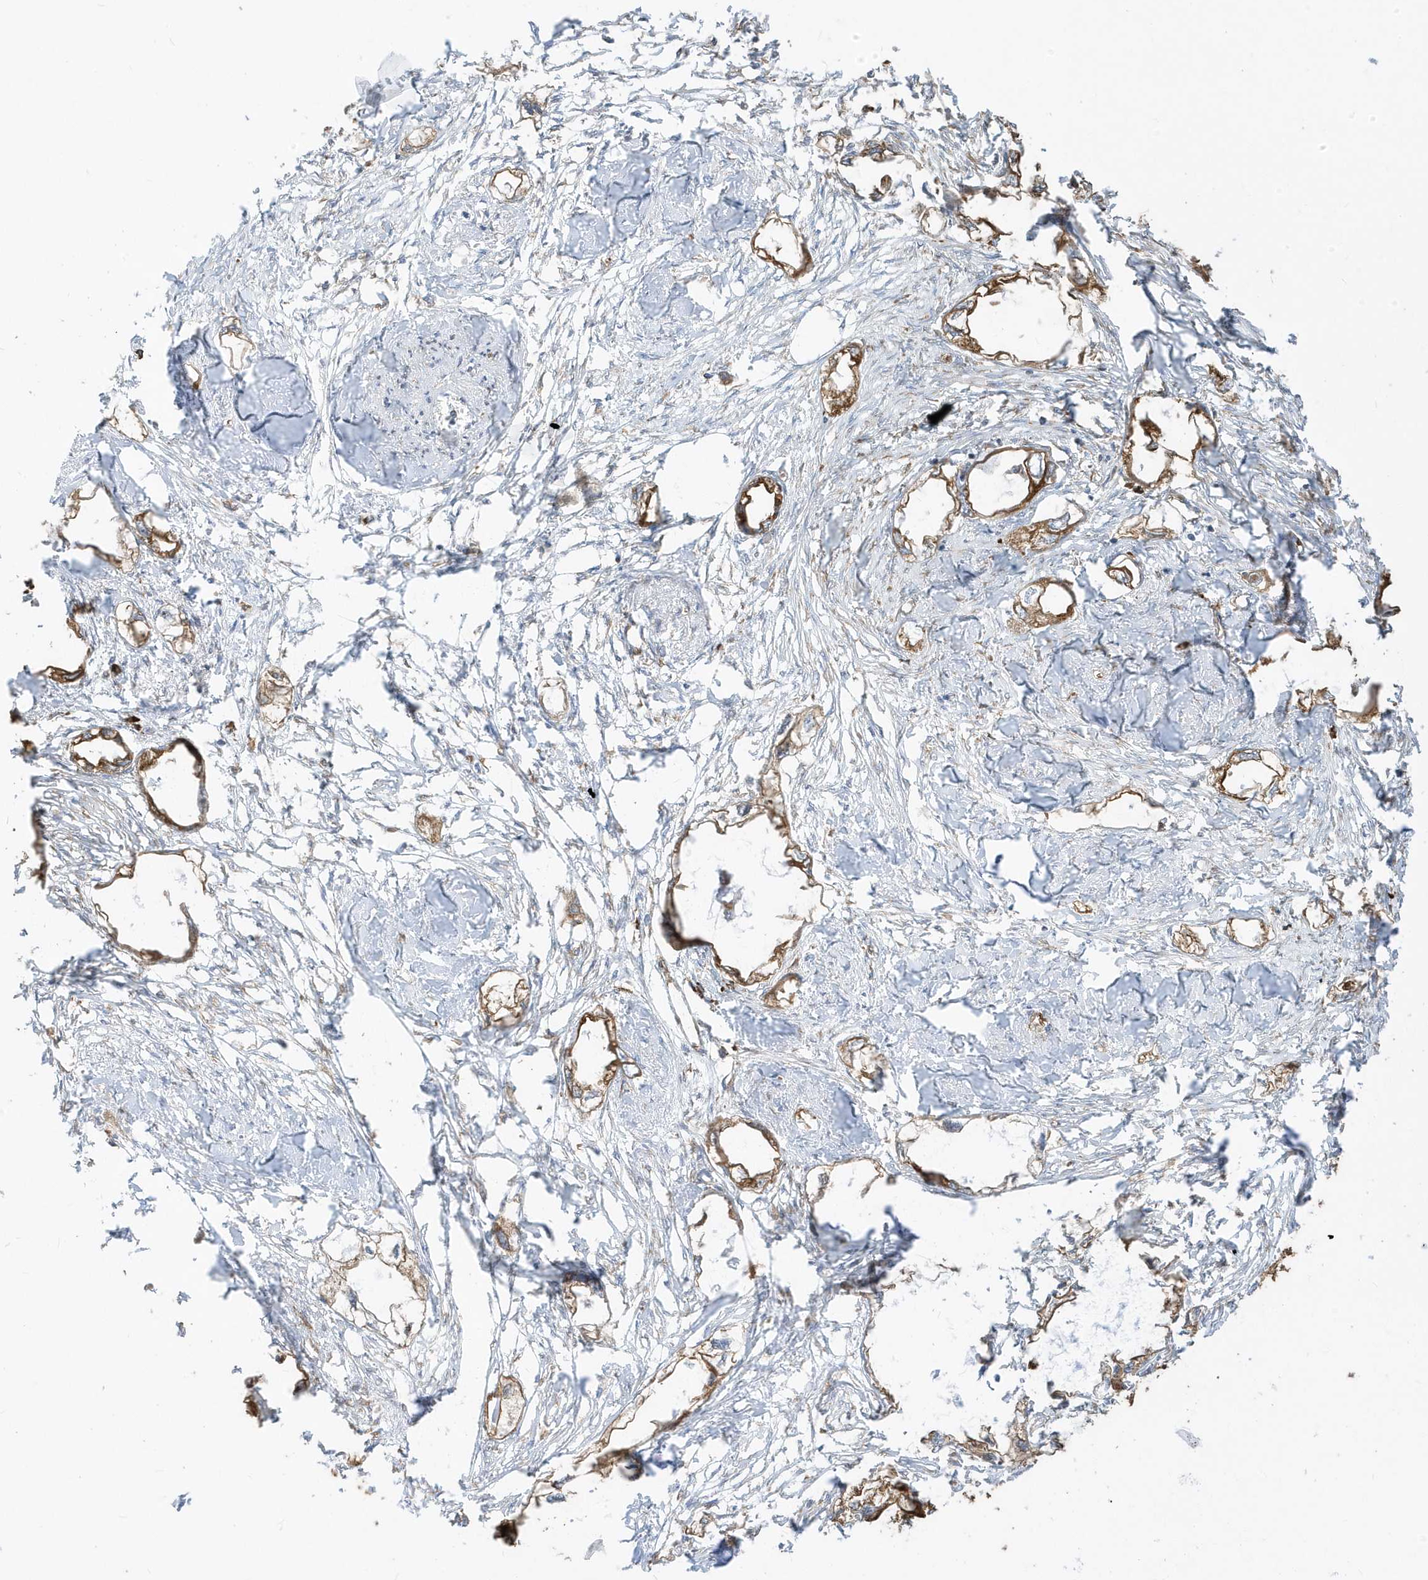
{"staining": {"intensity": "moderate", "quantity": ">75%", "location": "cytoplasmic/membranous"}, "tissue": "endometrial cancer", "cell_type": "Tumor cells", "image_type": "cancer", "snomed": [{"axis": "morphology", "description": "Adenocarcinoma, NOS"}, {"axis": "morphology", "description": "Adenocarcinoma, metastatic, NOS"}, {"axis": "topography", "description": "Adipose tissue"}, {"axis": "topography", "description": "Endometrium"}], "caption": "Moderate cytoplasmic/membranous staining for a protein is appreciated in approximately >75% of tumor cells of adenocarcinoma (endometrial) using immunohistochemistry.", "gene": "PDIA6", "patient": {"sex": "female", "age": 67}}